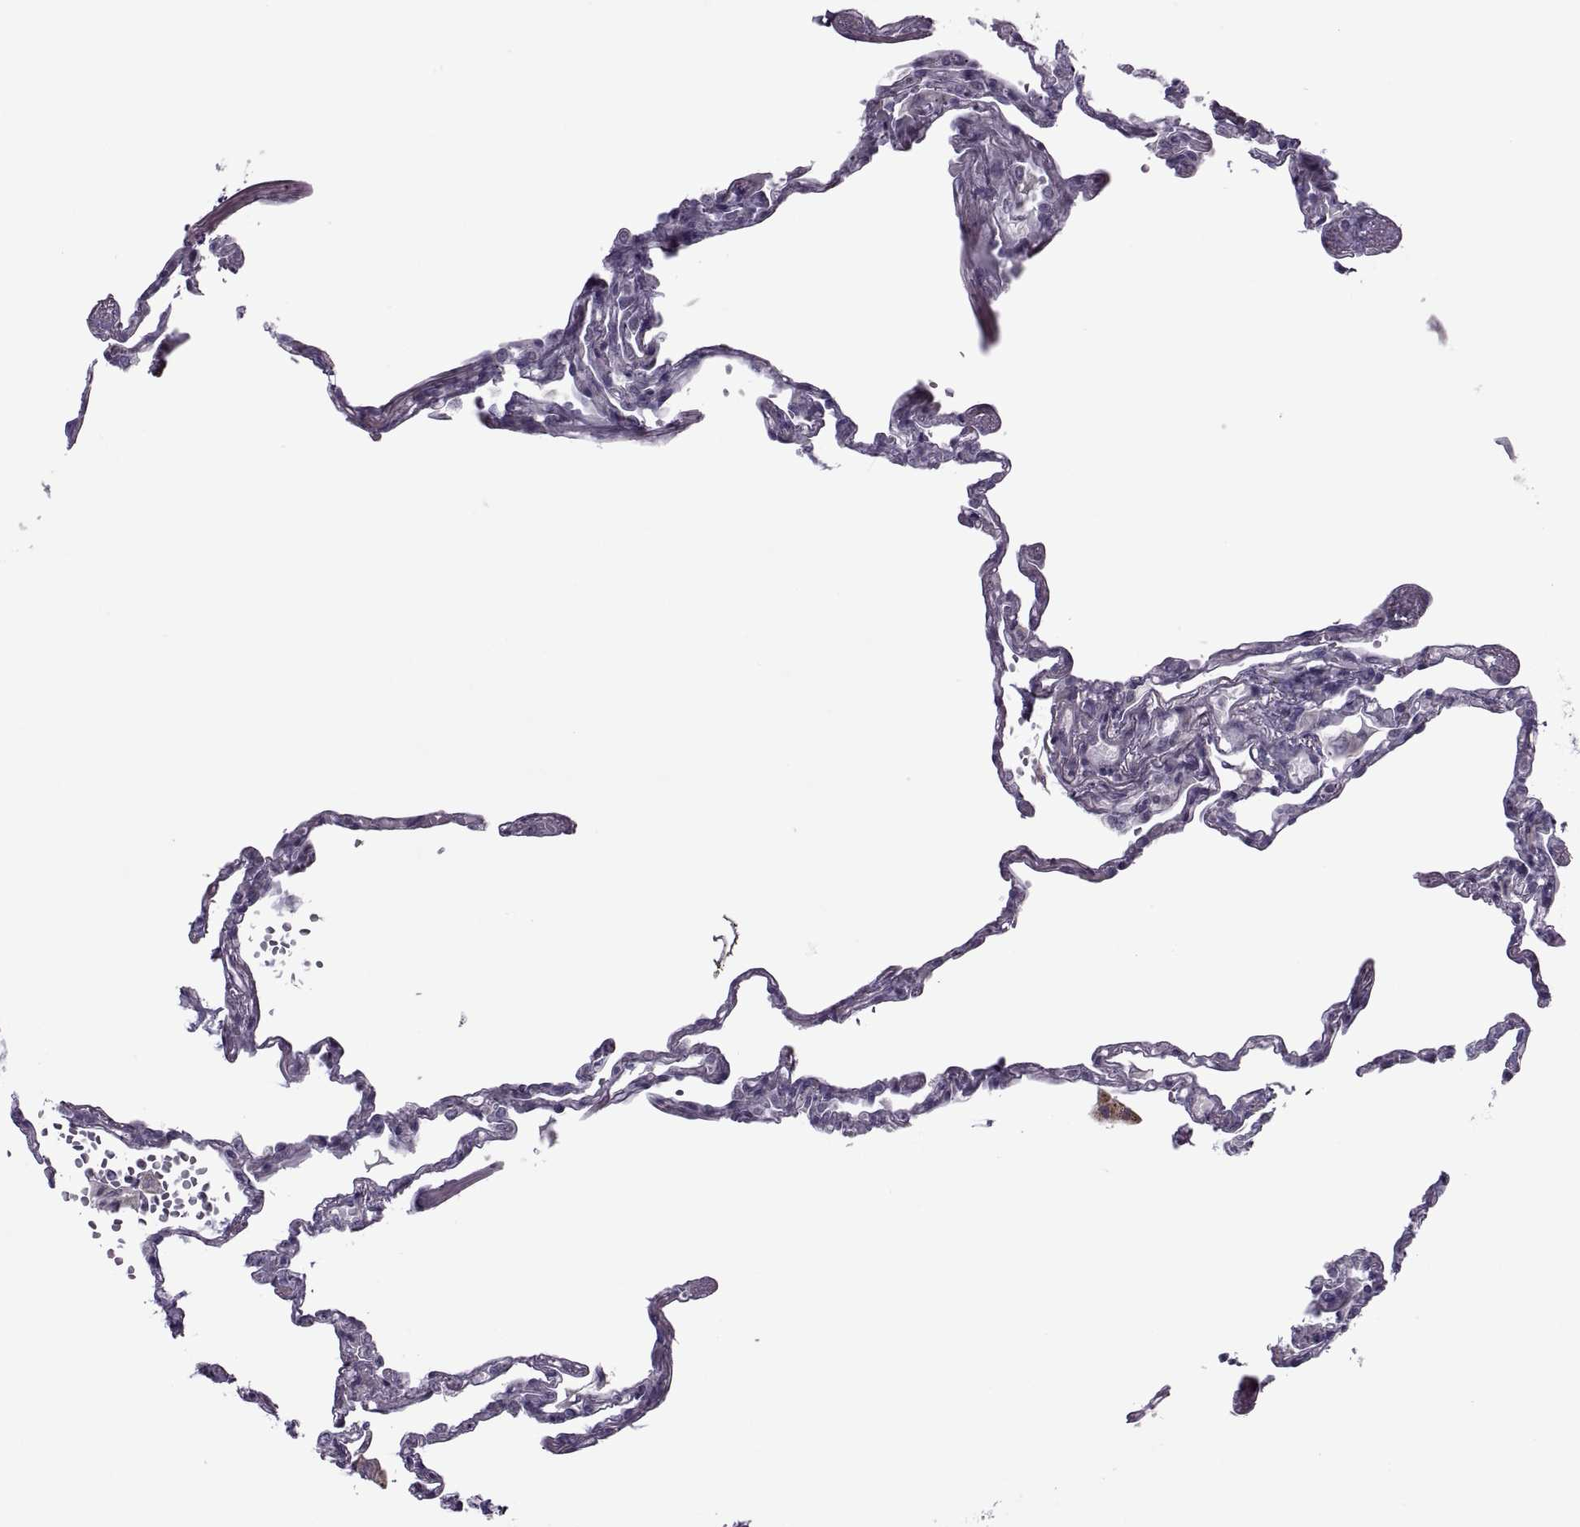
{"staining": {"intensity": "negative", "quantity": "none", "location": "none"}, "tissue": "lung", "cell_type": "Alveolar cells", "image_type": "normal", "snomed": [{"axis": "morphology", "description": "Normal tissue, NOS"}, {"axis": "topography", "description": "Lung"}], "caption": "An immunohistochemistry (IHC) micrograph of unremarkable lung is shown. There is no staining in alveolar cells of lung. Brightfield microscopy of immunohistochemistry stained with DAB (3,3'-diaminobenzidine) (brown) and hematoxylin (blue), captured at high magnification.", "gene": "ODF3", "patient": {"sex": "male", "age": 78}}